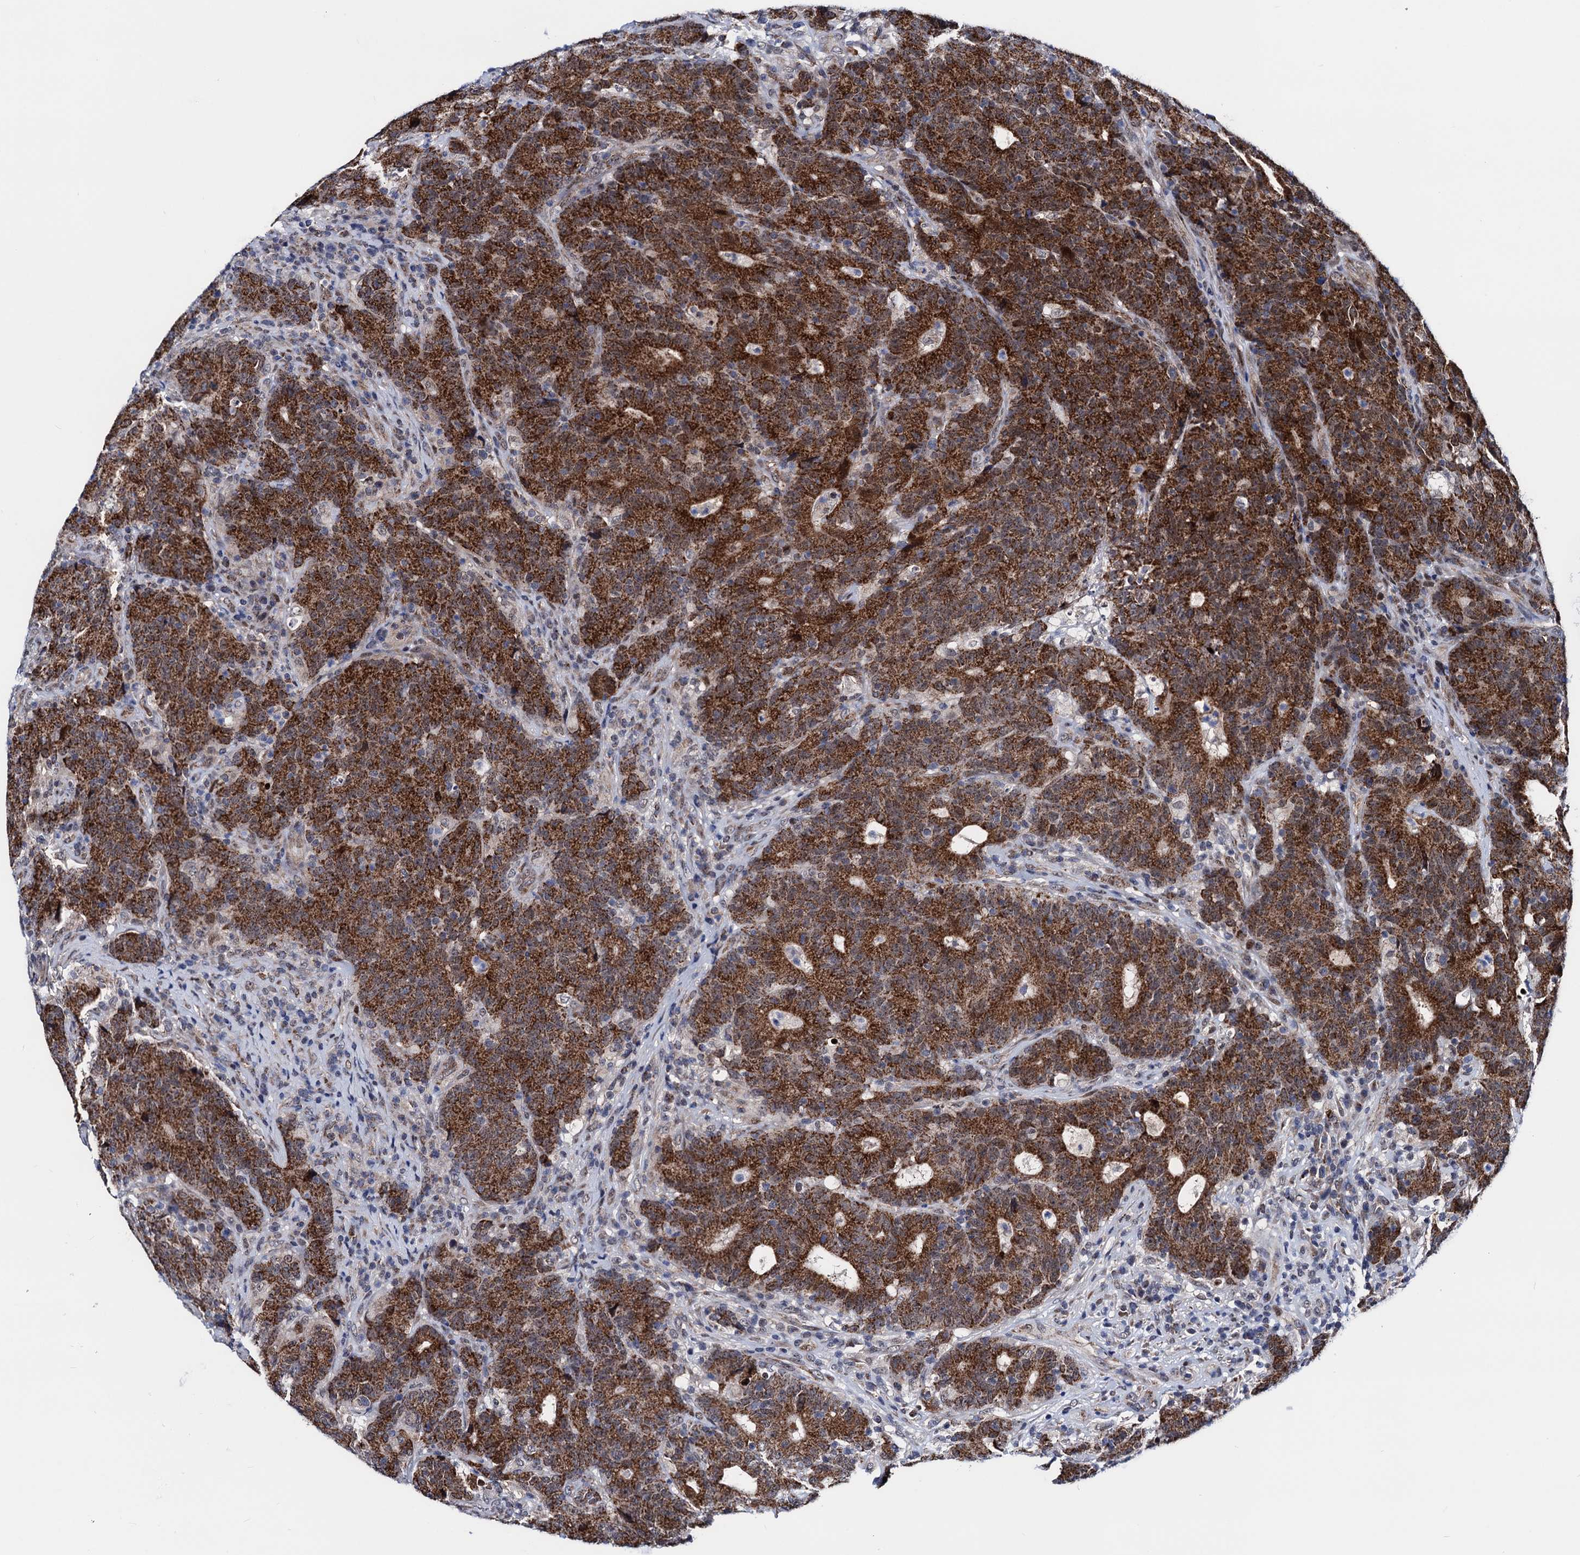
{"staining": {"intensity": "strong", "quantity": ">75%", "location": "cytoplasmic/membranous"}, "tissue": "colorectal cancer", "cell_type": "Tumor cells", "image_type": "cancer", "snomed": [{"axis": "morphology", "description": "Adenocarcinoma, NOS"}, {"axis": "topography", "description": "Colon"}], "caption": "Adenocarcinoma (colorectal) stained with a brown dye displays strong cytoplasmic/membranous positive staining in about >75% of tumor cells.", "gene": "COA4", "patient": {"sex": "female", "age": 75}}